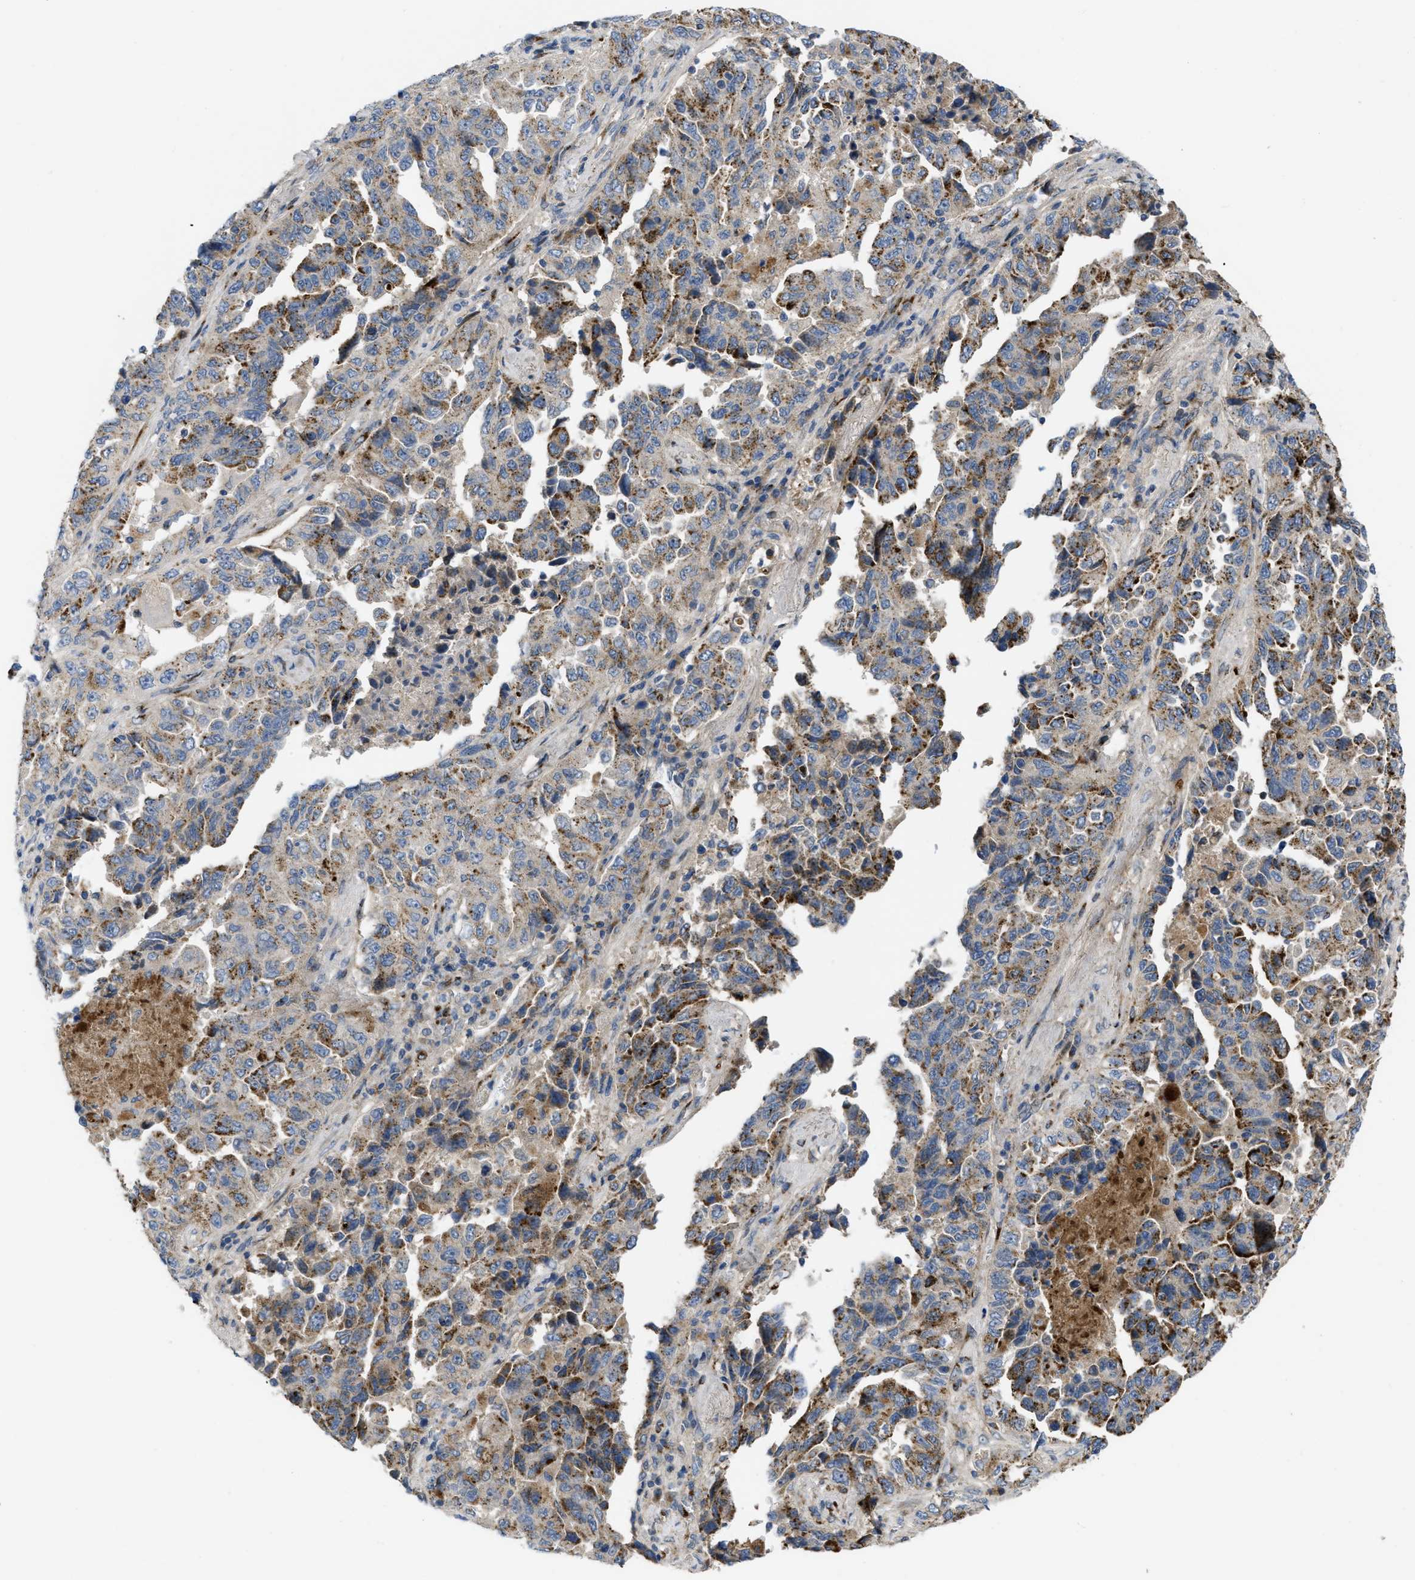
{"staining": {"intensity": "moderate", "quantity": ">75%", "location": "cytoplasmic/membranous"}, "tissue": "lung cancer", "cell_type": "Tumor cells", "image_type": "cancer", "snomed": [{"axis": "morphology", "description": "Adenocarcinoma, NOS"}, {"axis": "topography", "description": "Lung"}], "caption": "This is a photomicrograph of immunohistochemistry (IHC) staining of lung cancer (adenocarcinoma), which shows moderate expression in the cytoplasmic/membranous of tumor cells.", "gene": "ZNF70", "patient": {"sex": "female", "age": 51}}